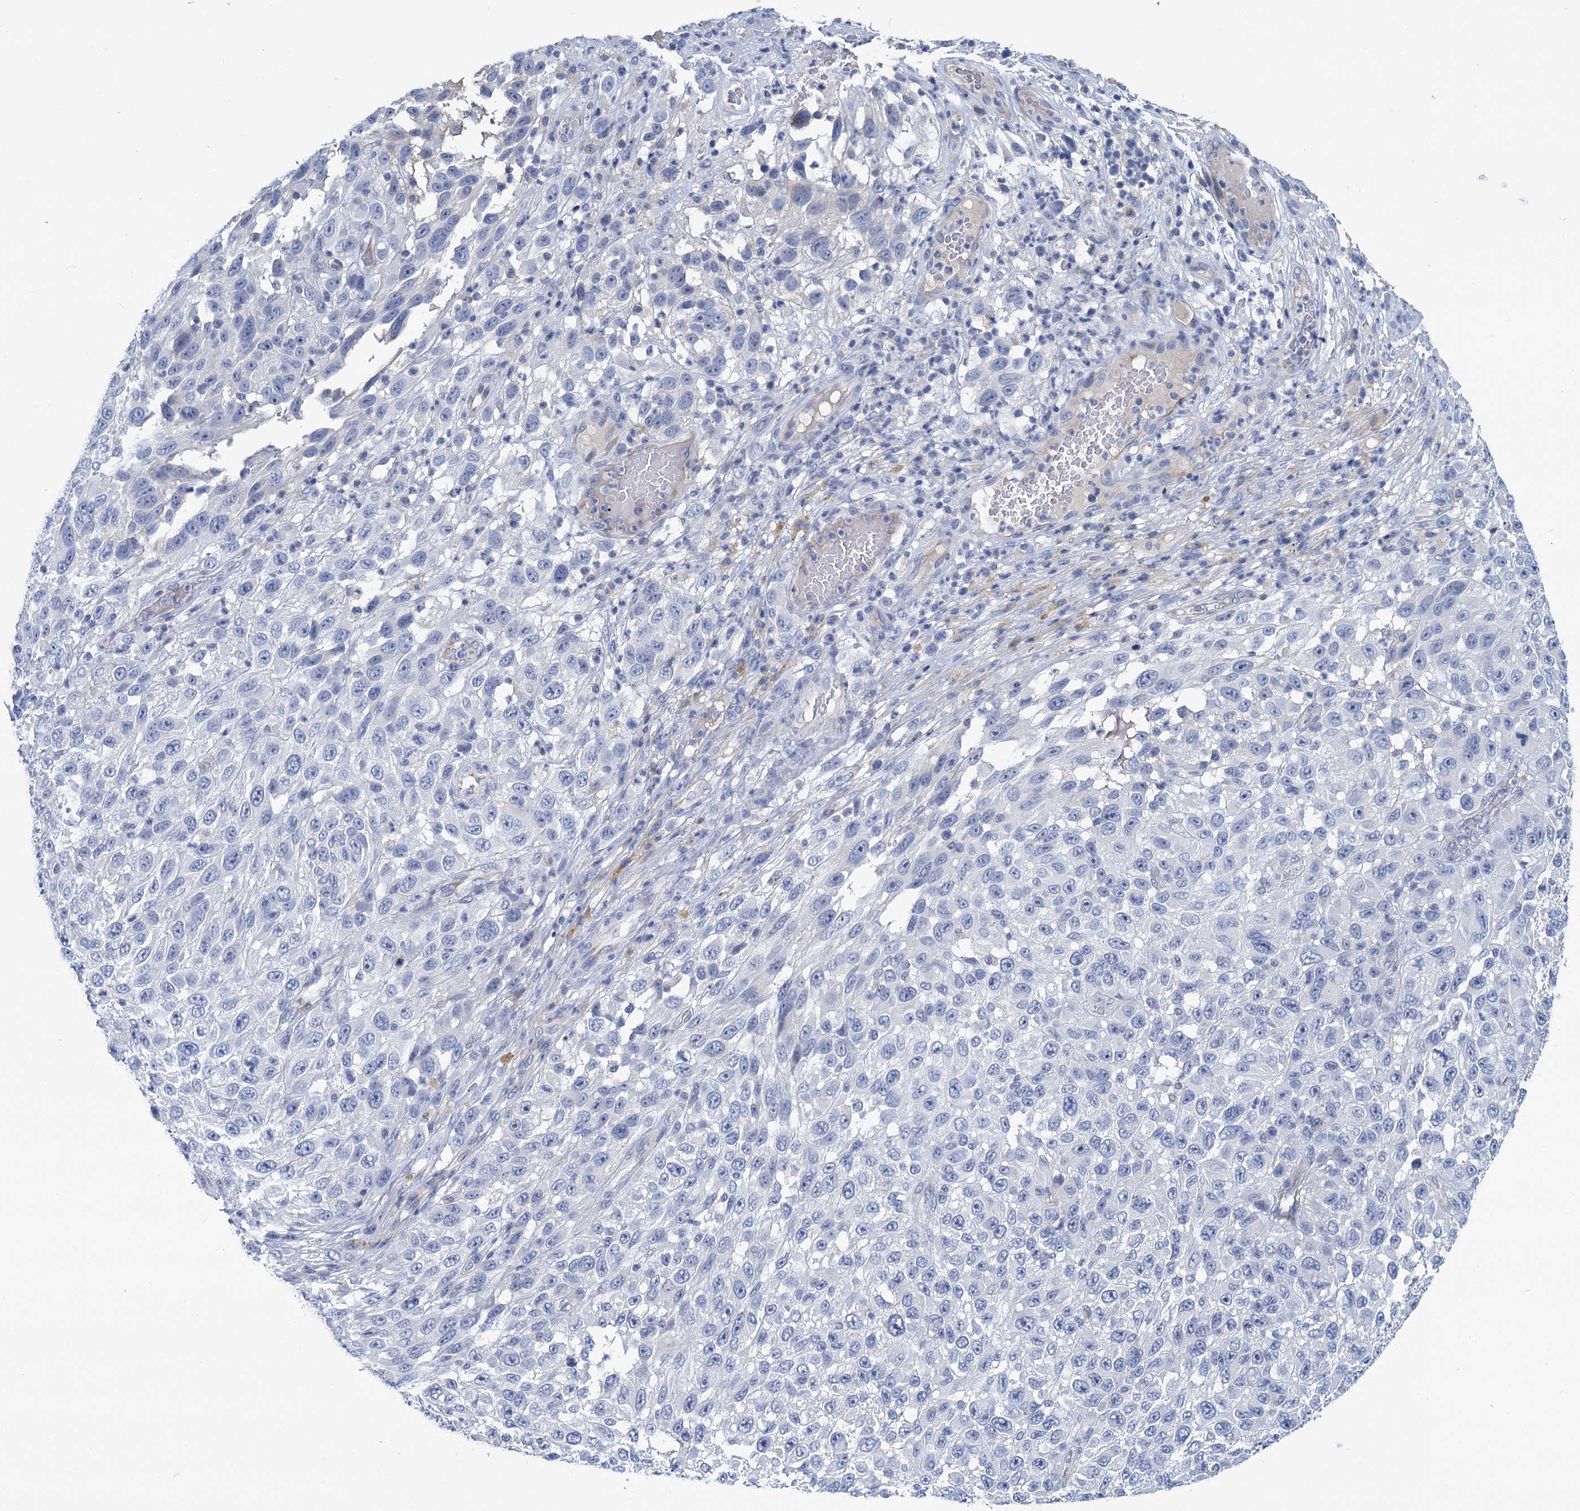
{"staining": {"intensity": "negative", "quantity": "none", "location": "none"}, "tissue": "melanoma", "cell_type": "Tumor cells", "image_type": "cancer", "snomed": [{"axis": "morphology", "description": "Malignant melanoma, NOS"}, {"axis": "topography", "description": "Skin"}], "caption": "Tumor cells are negative for protein expression in human malignant melanoma.", "gene": "CHDH", "patient": {"sex": "female", "age": 96}}